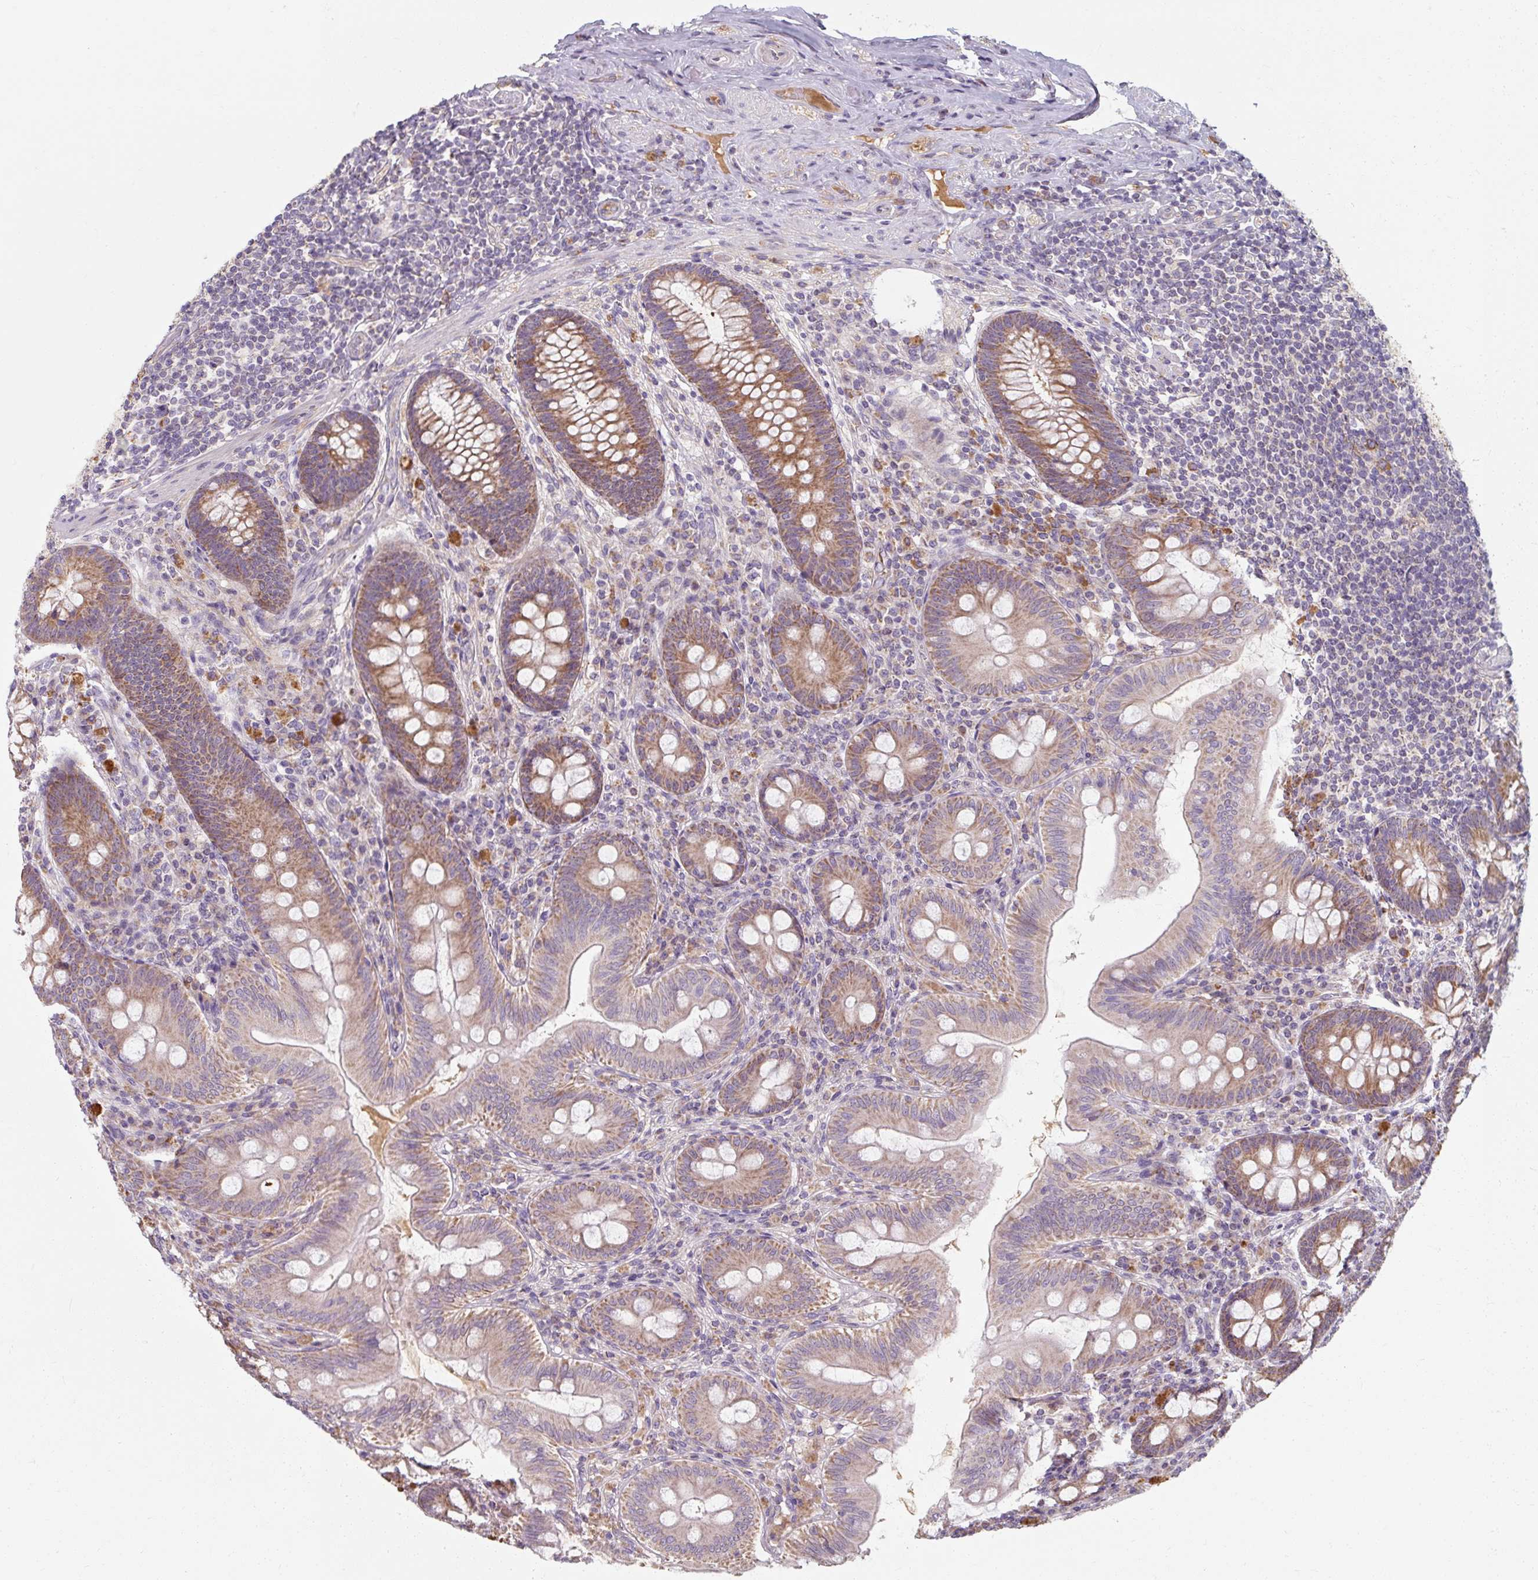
{"staining": {"intensity": "moderate", "quantity": "25%-75%", "location": "cytoplasmic/membranous"}, "tissue": "appendix", "cell_type": "Glandular cells", "image_type": "normal", "snomed": [{"axis": "morphology", "description": "Normal tissue, NOS"}, {"axis": "topography", "description": "Appendix"}], "caption": "Appendix was stained to show a protein in brown. There is medium levels of moderate cytoplasmic/membranous positivity in about 25%-75% of glandular cells. The protein of interest is shown in brown color, while the nuclei are stained blue.", "gene": "TSEN54", "patient": {"sex": "male", "age": 71}}